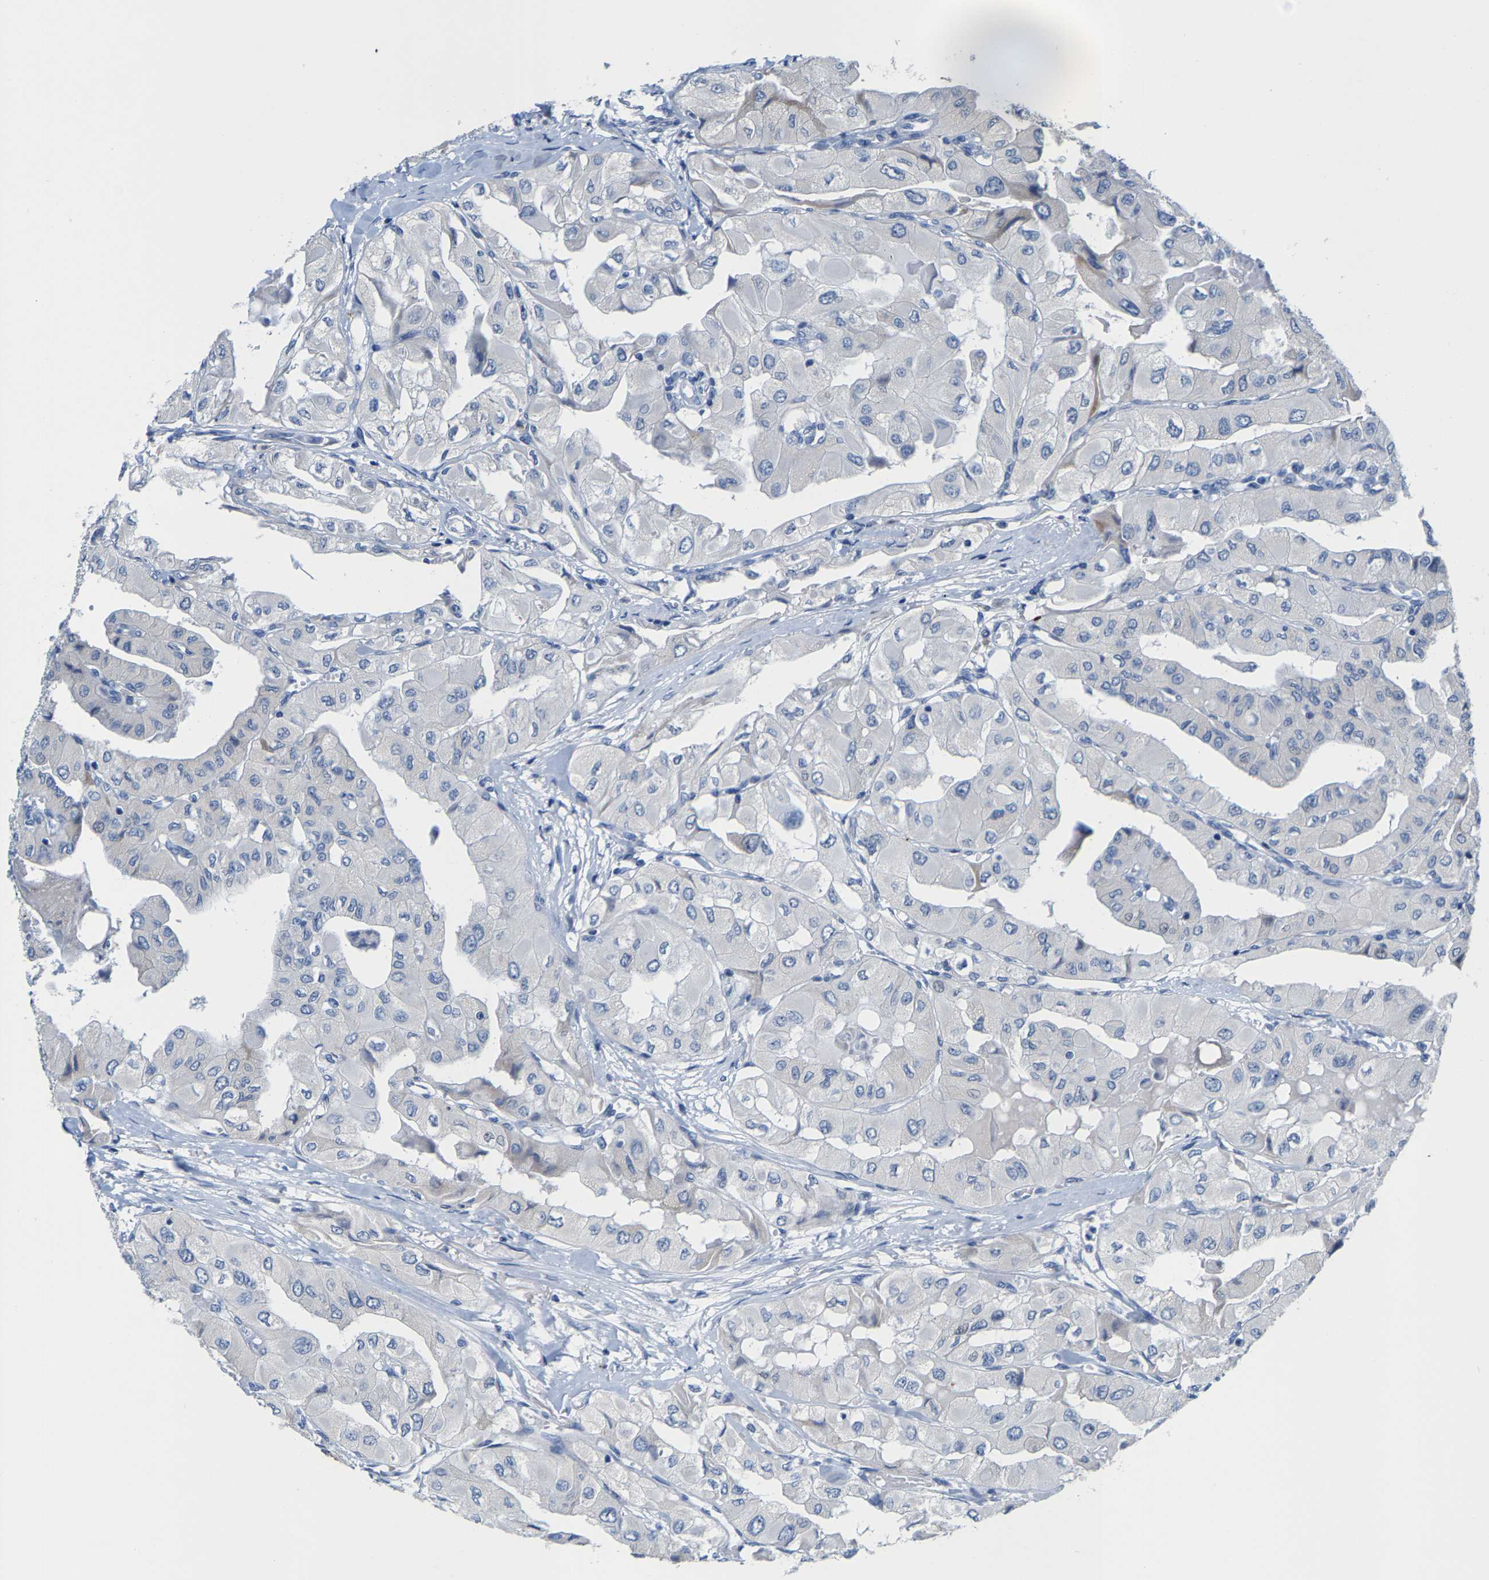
{"staining": {"intensity": "weak", "quantity": "<25%", "location": "cytoplasmic/membranous"}, "tissue": "thyroid cancer", "cell_type": "Tumor cells", "image_type": "cancer", "snomed": [{"axis": "morphology", "description": "Papillary adenocarcinoma, NOS"}, {"axis": "topography", "description": "Thyroid gland"}], "caption": "Immunohistochemistry photomicrograph of neoplastic tissue: thyroid cancer (papillary adenocarcinoma) stained with DAB reveals no significant protein expression in tumor cells.", "gene": "KLHL1", "patient": {"sex": "female", "age": 59}}